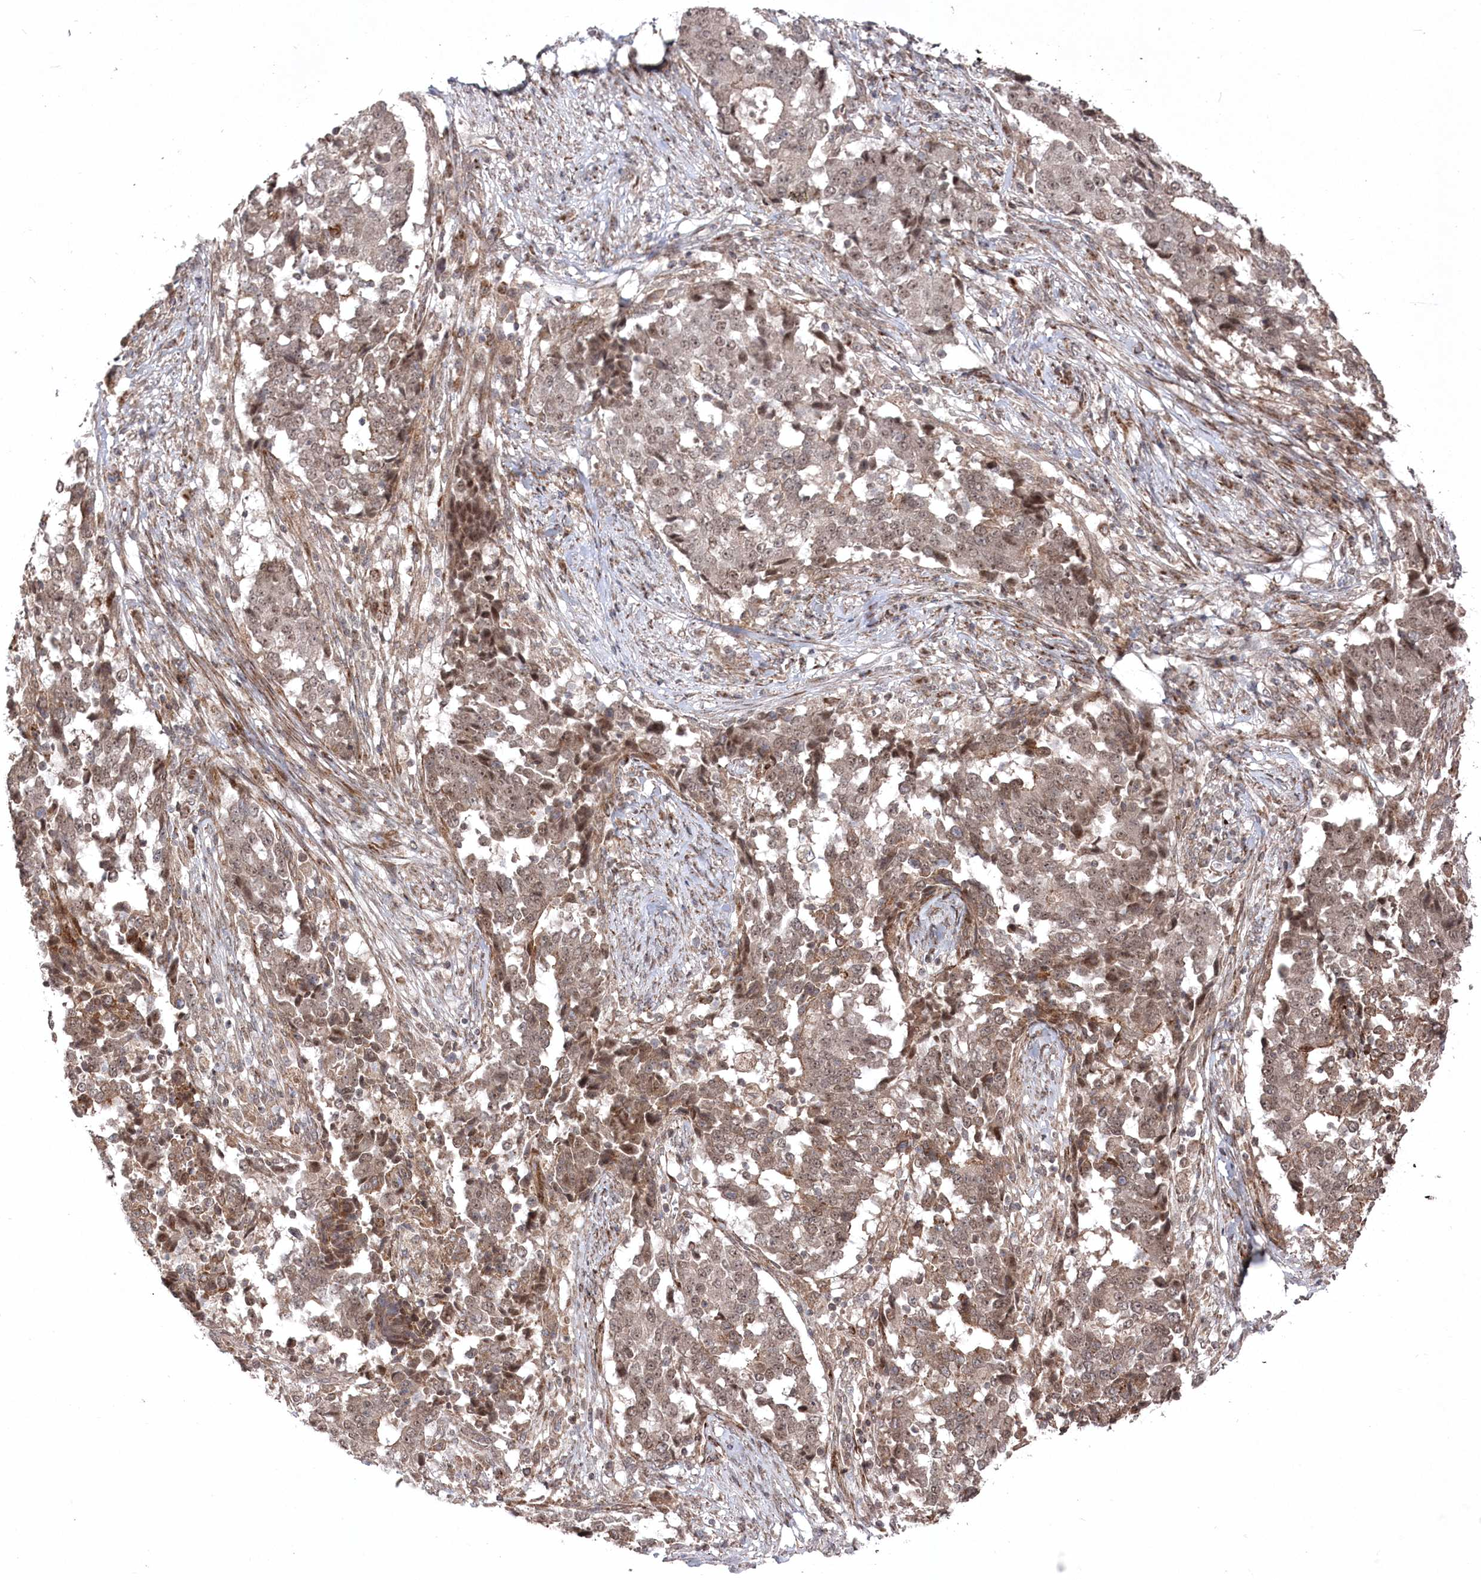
{"staining": {"intensity": "weak", "quantity": ">75%", "location": "nuclear"}, "tissue": "stomach cancer", "cell_type": "Tumor cells", "image_type": "cancer", "snomed": [{"axis": "morphology", "description": "Adenocarcinoma, NOS"}, {"axis": "topography", "description": "Stomach"}], "caption": "A brown stain labels weak nuclear positivity of a protein in stomach cancer tumor cells.", "gene": "POLR3A", "patient": {"sex": "male", "age": 59}}